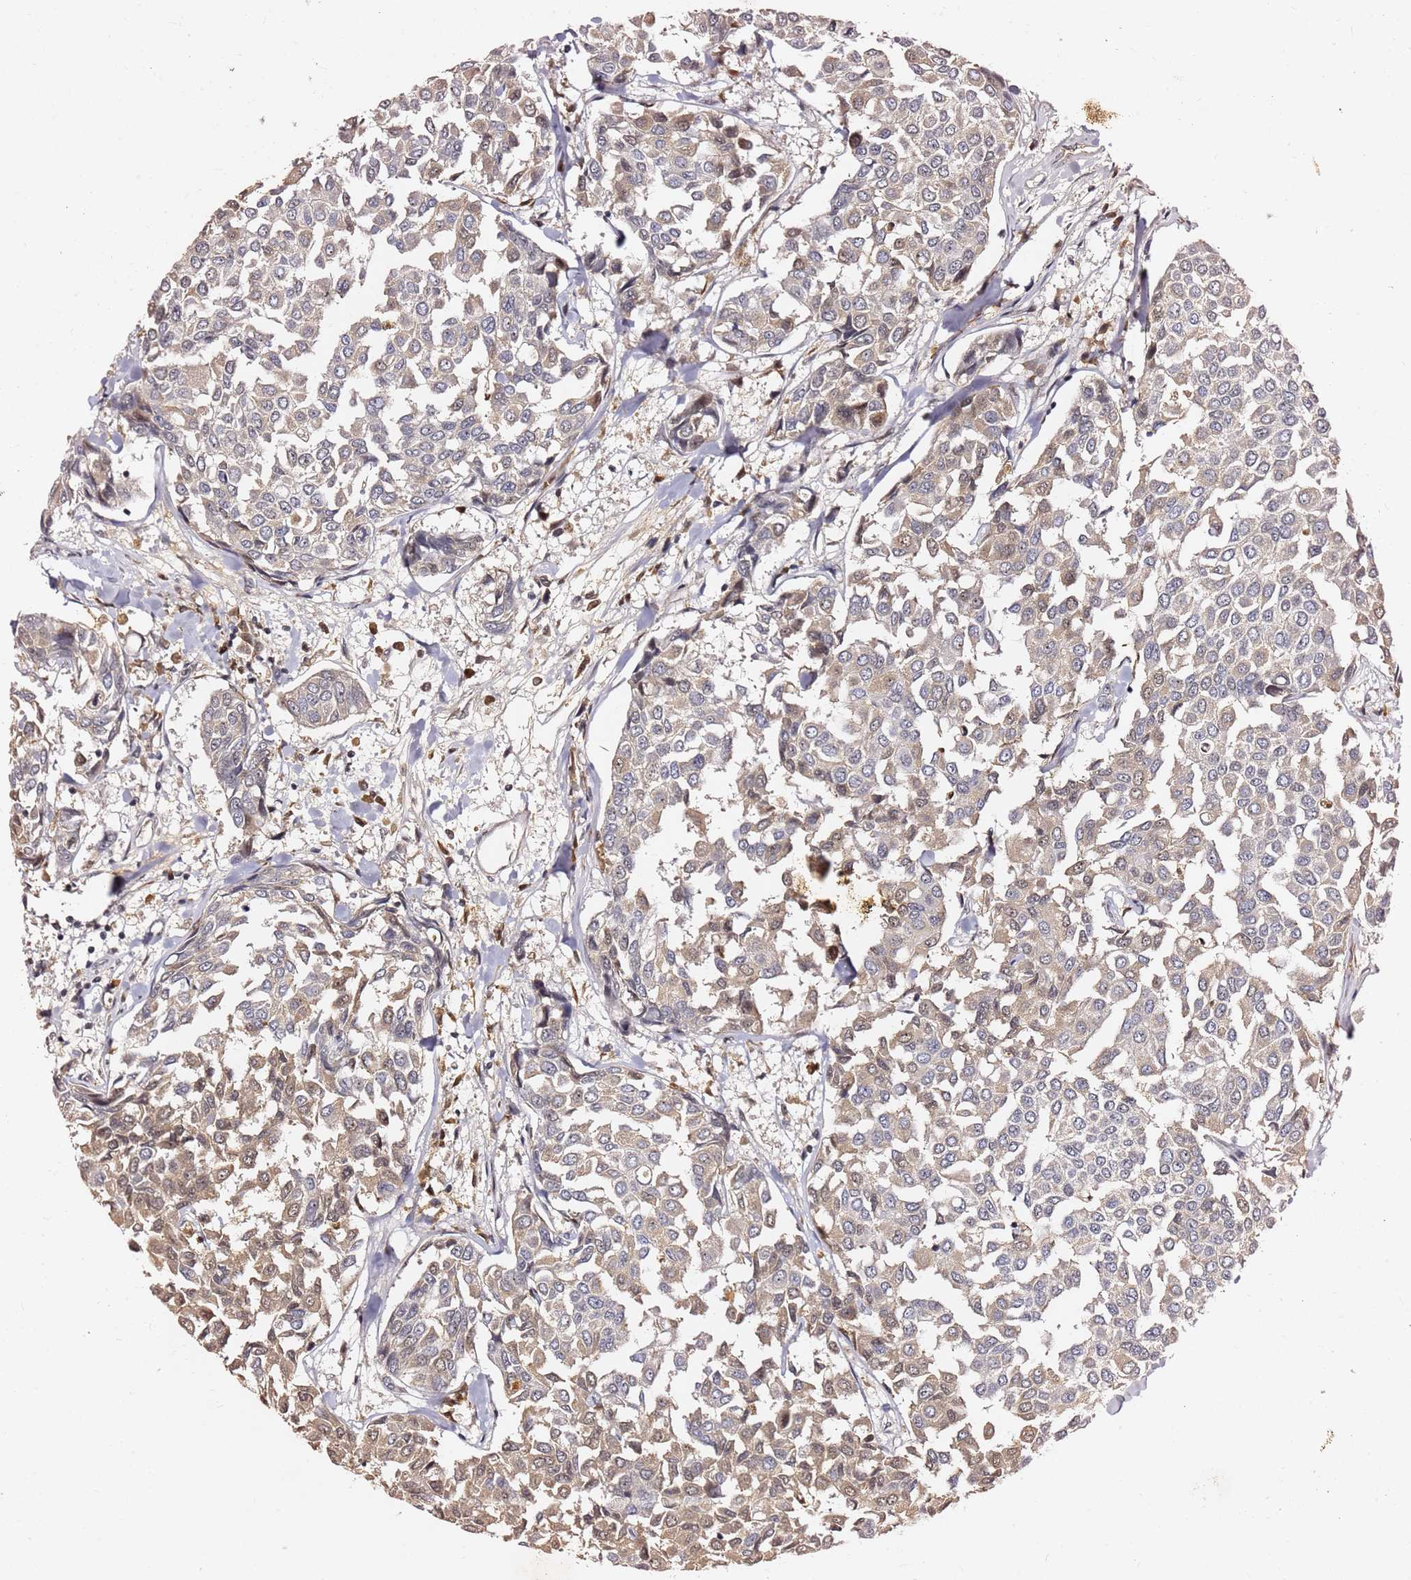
{"staining": {"intensity": "weak", "quantity": ">75%", "location": "cytoplasmic/membranous"}, "tissue": "breast cancer", "cell_type": "Tumor cells", "image_type": "cancer", "snomed": [{"axis": "morphology", "description": "Duct carcinoma"}, {"axis": "topography", "description": "Breast"}], "caption": "The photomicrograph displays immunohistochemical staining of breast cancer. There is weak cytoplasmic/membranous positivity is appreciated in approximately >75% of tumor cells. (IHC, brightfield microscopy, high magnification).", "gene": "FCF1", "patient": {"sex": "female", "age": 55}}